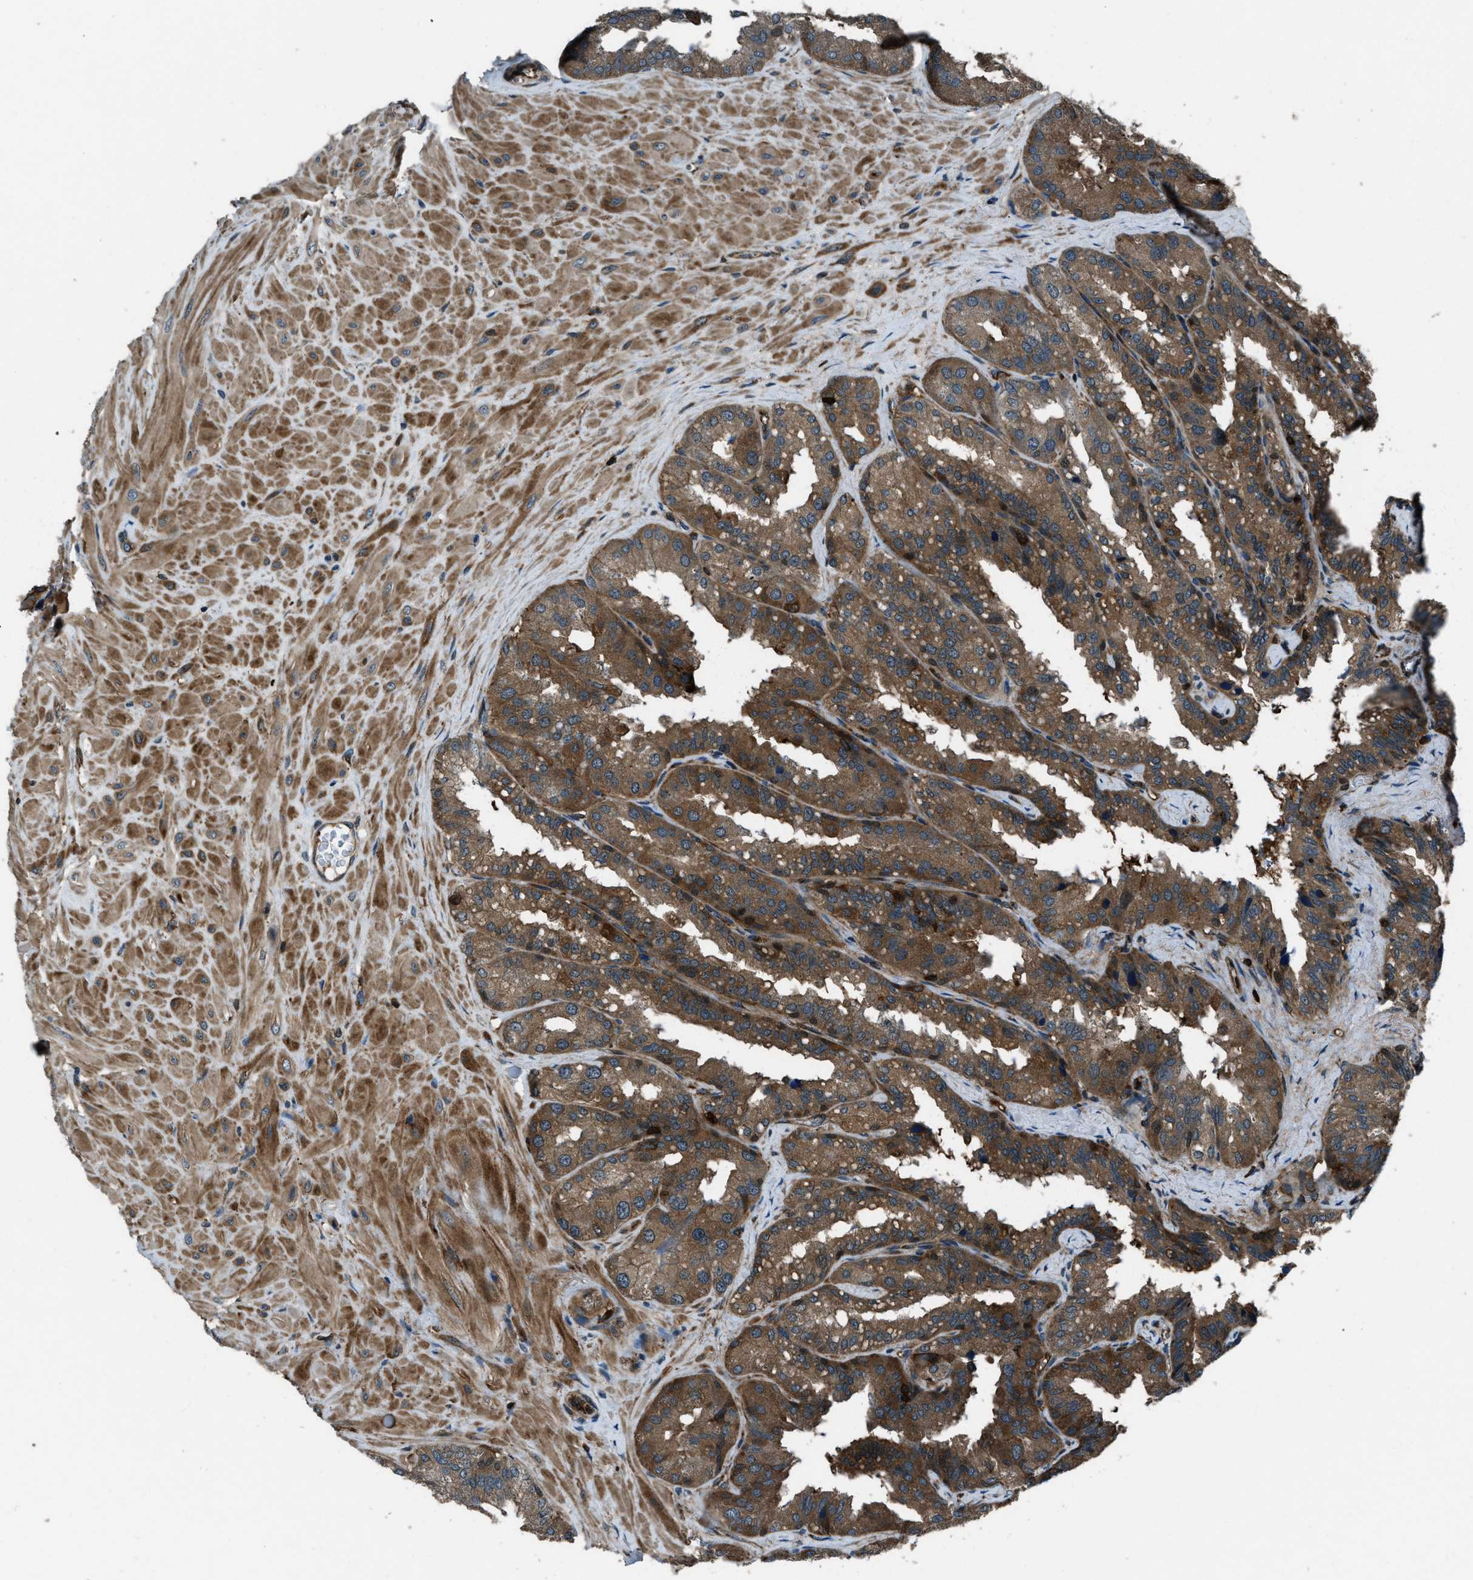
{"staining": {"intensity": "moderate", "quantity": ">75%", "location": "cytoplasmic/membranous"}, "tissue": "seminal vesicle", "cell_type": "Glandular cells", "image_type": "normal", "snomed": [{"axis": "morphology", "description": "Normal tissue, NOS"}, {"axis": "topography", "description": "Prostate"}, {"axis": "topography", "description": "Seminal veicle"}], "caption": "DAB (3,3'-diaminobenzidine) immunohistochemical staining of unremarkable seminal vesicle exhibits moderate cytoplasmic/membranous protein staining in approximately >75% of glandular cells. Using DAB (3,3'-diaminobenzidine) (brown) and hematoxylin (blue) stains, captured at high magnification using brightfield microscopy.", "gene": "SNX30", "patient": {"sex": "male", "age": 51}}